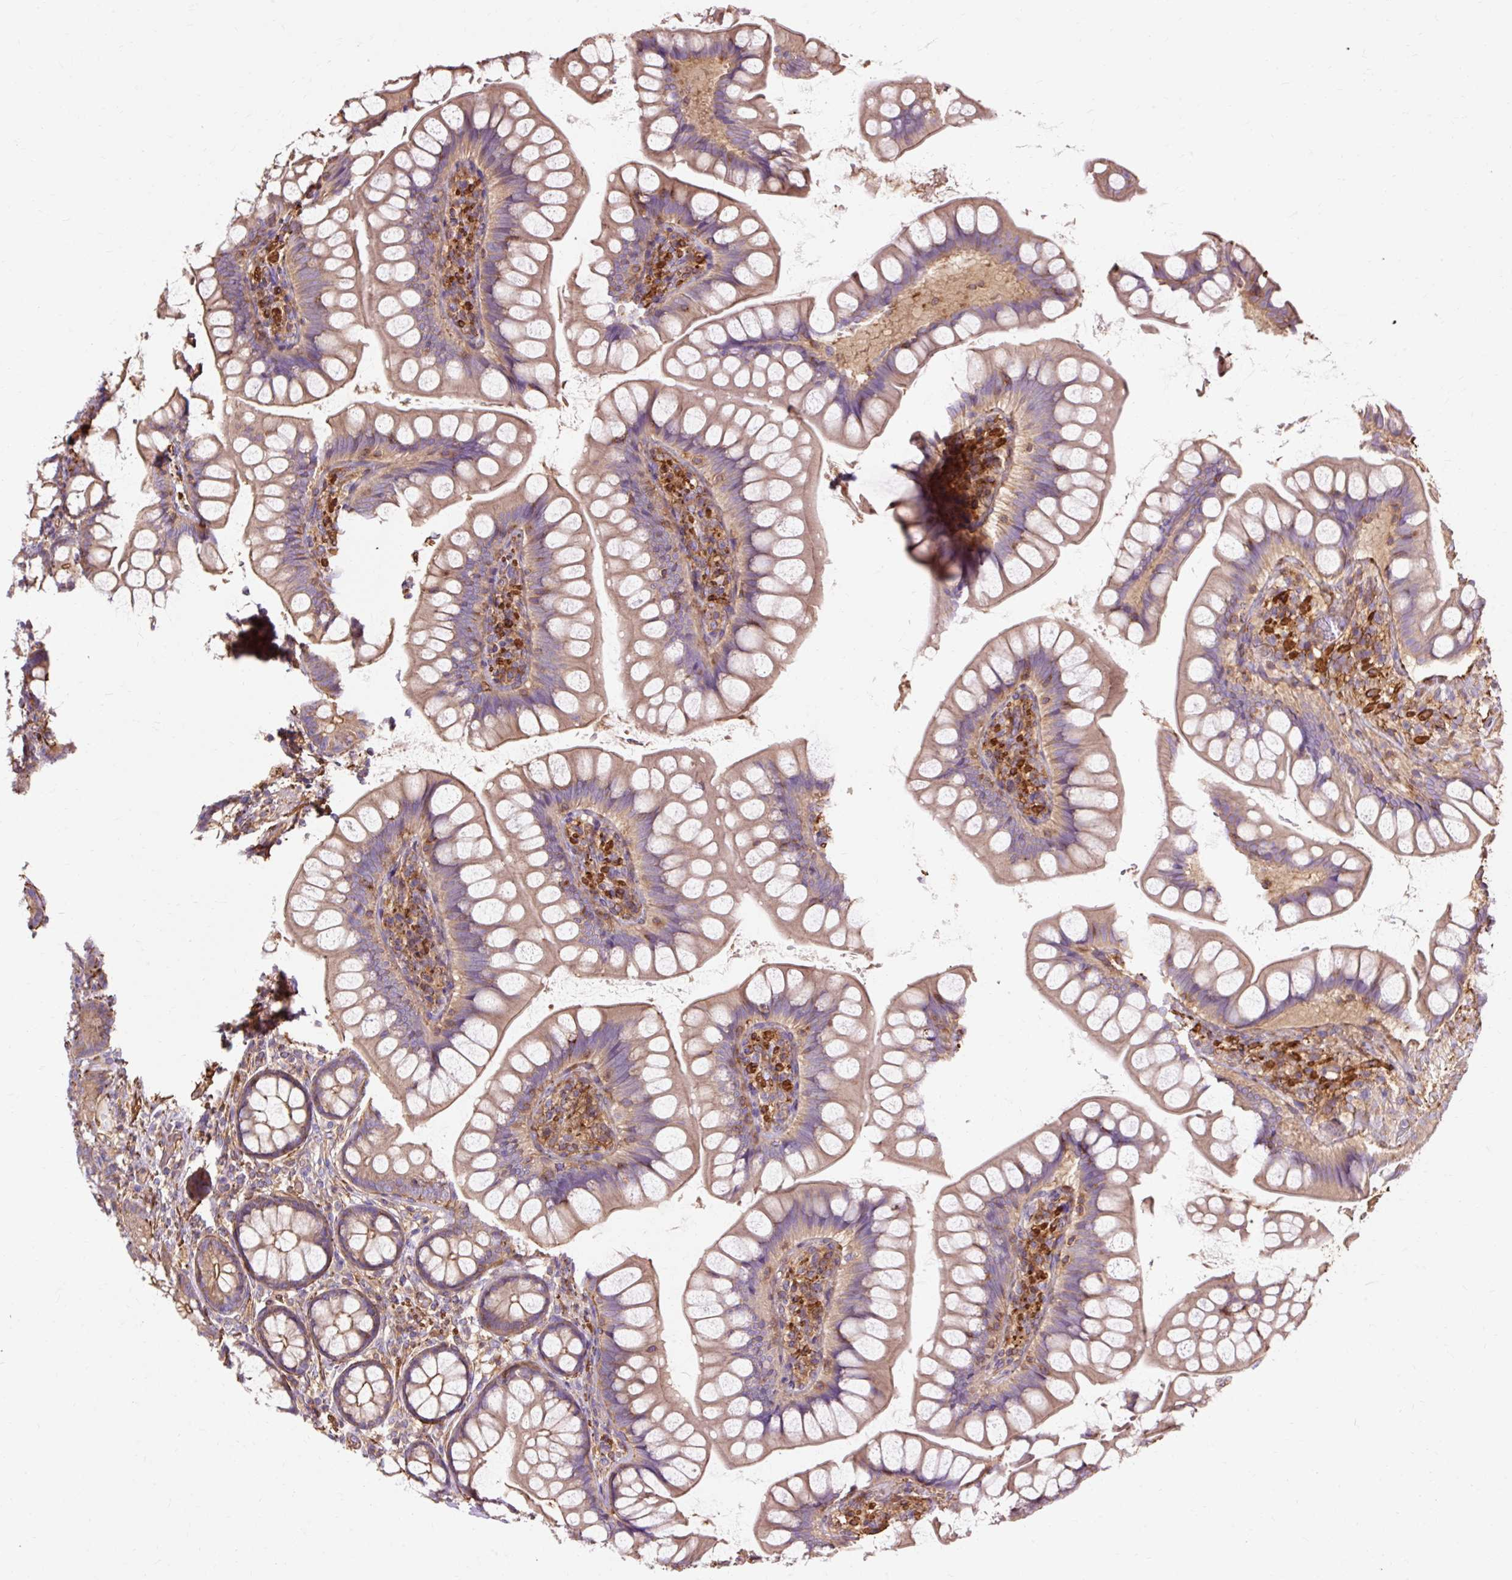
{"staining": {"intensity": "moderate", "quantity": "<25%", "location": "cytoplasmic/membranous"}, "tissue": "small intestine", "cell_type": "Glandular cells", "image_type": "normal", "snomed": [{"axis": "morphology", "description": "Normal tissue, NOS"}, {"axis": "topography", "description": "Small intestine"}], "caption": "Human small intestine stained for a protein (brown) exhibits moderate cytoplasmic/membranous positive staining in about <25% of glandular cells.", "gene": "TBC1D2B", "patient": {"sex": "male", "age": 70}}